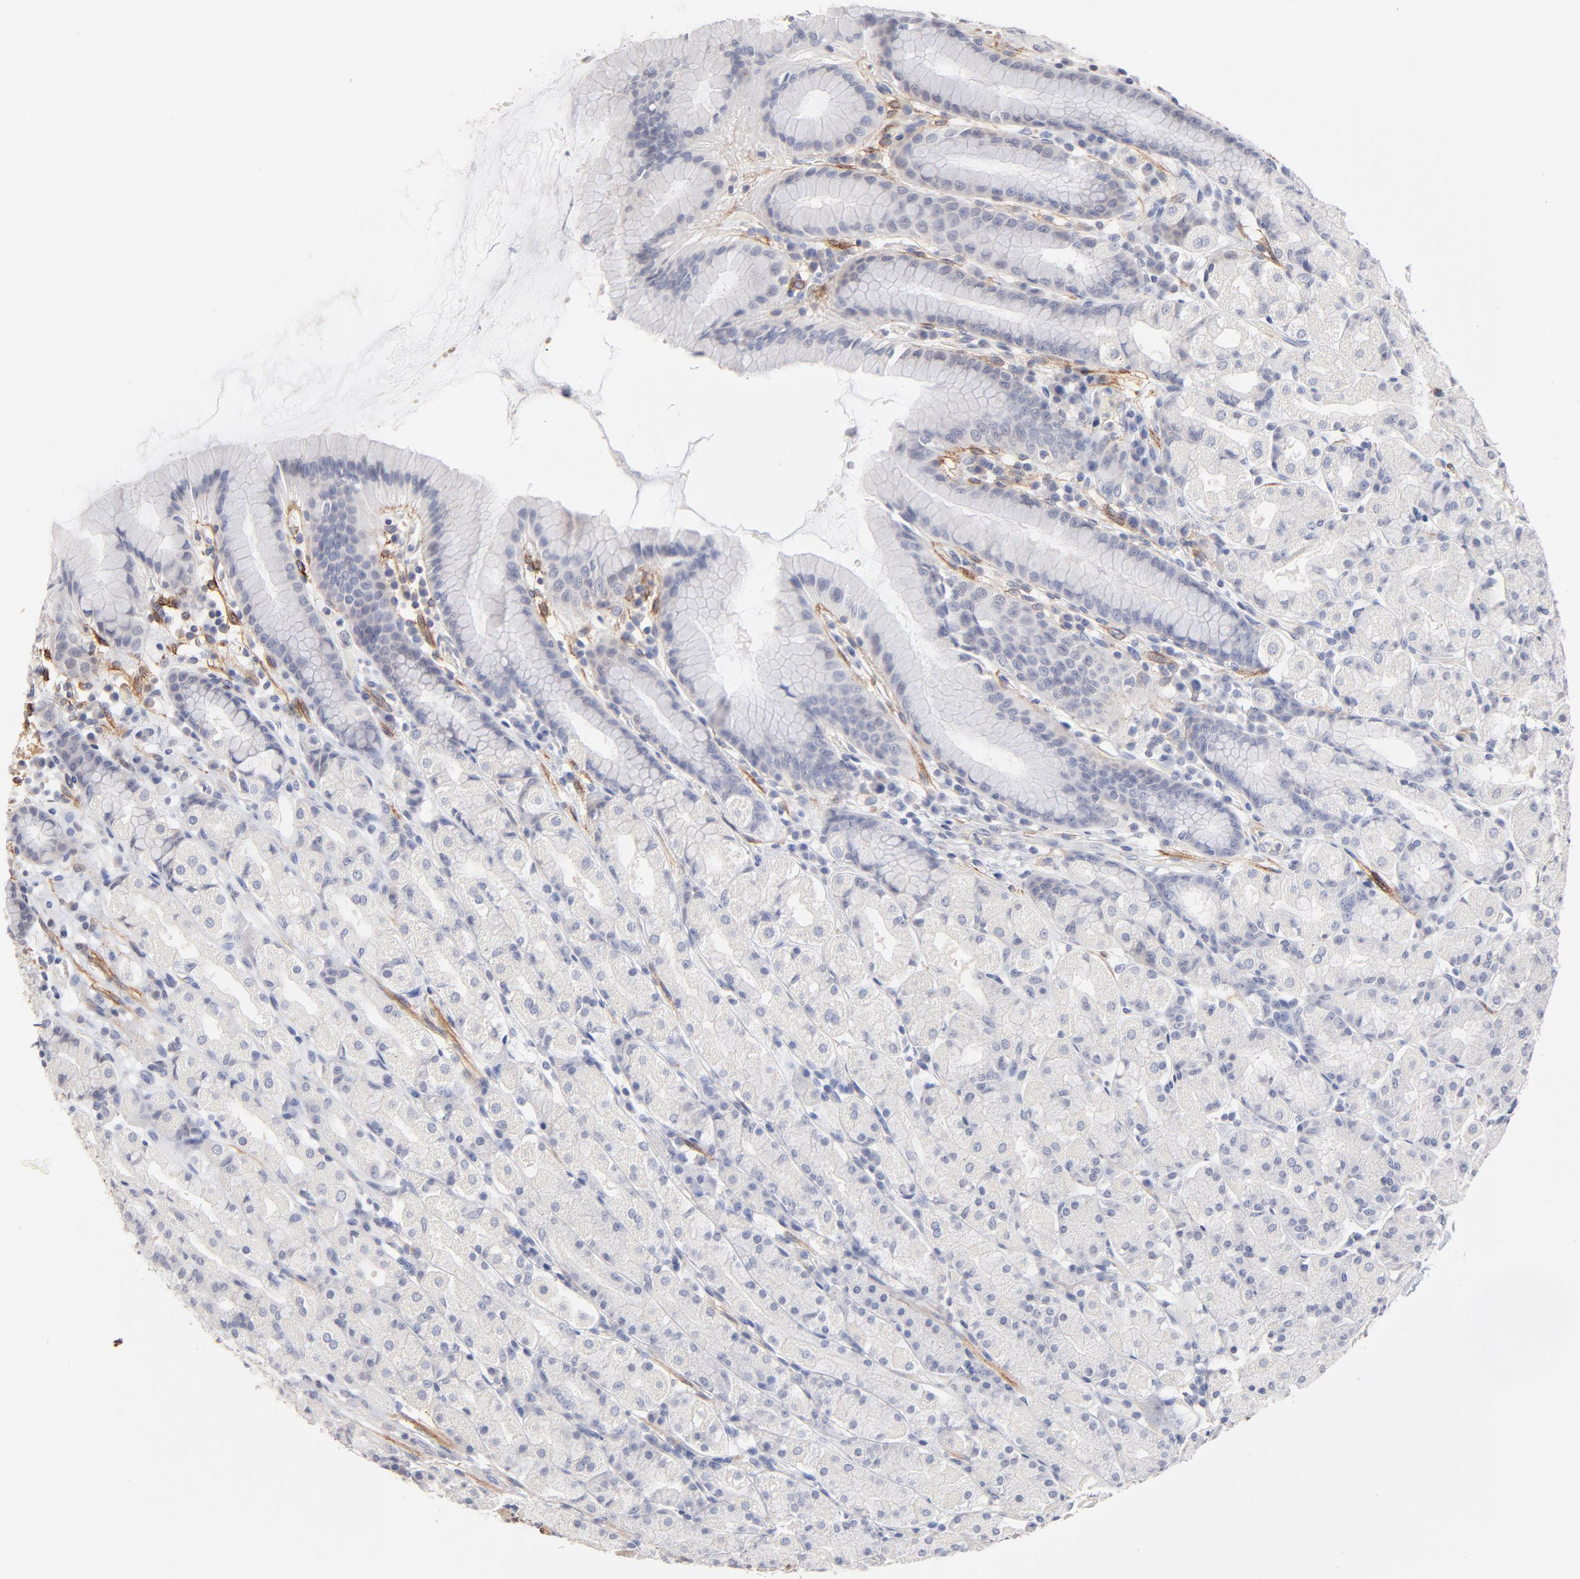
{"staining": {"intensity": "negative", "quantity": "none", "location": "none"}, "tissue": "stomach", "cell_type": "Glandular cells", "image_type": "normal", "snomed": [{"axis": "morphology", "description": "Normal tissue, NOS"}, {"axis": "topography", "description": "Stomach, upper"}], "caption": "Glandular cells show no significant expression in normal stomach.", "gene": "ITGA8", "patient": {"sex": "male", "age": 68}}